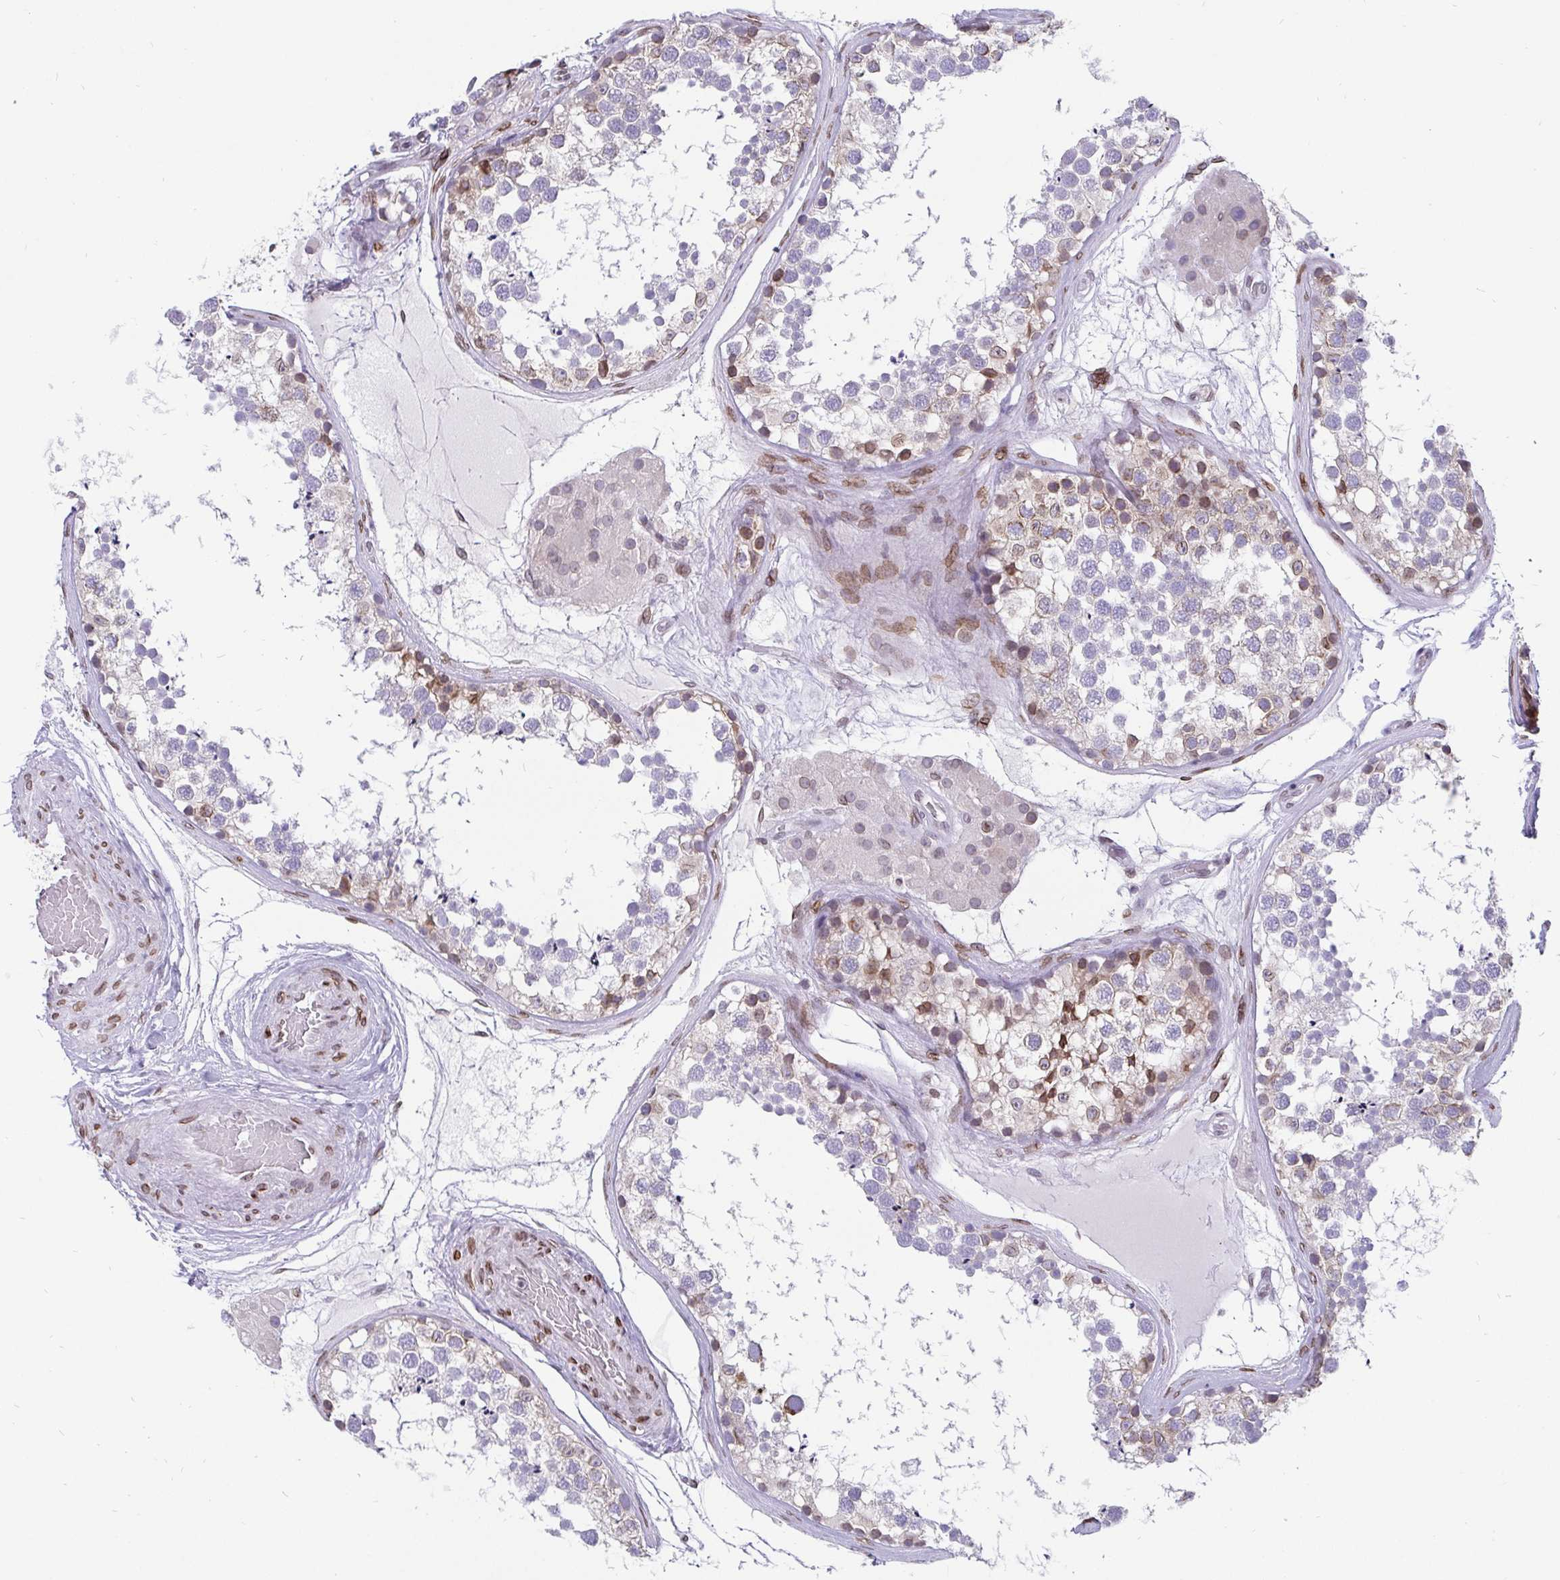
{"staining": {"intensity": "moderate", "quantity": "25%-75%", "location": "cytoplasmic/membranous,nuclear"}, "tissue": "testis", "cell_type": "Cells in seminiferous ducts", "image_type": "normal", "snomed": [{"axis": "morphology", "description": "Normal tissue, NOS"}, {"axis": "morphology", "description": "Seminoma, NOS"}, {"axis": "topography", "description": "Testis"}], "caption": "Immunohistochemistry (IHC) (DAB) staining of benign testis exhibits moderate cytoplasmic/membranous,nuclear protein expression in approximately 25%-75% of cells in seminiferous ducts.", "gene": "EMD", "patient": {"sex": "male", "age": 65}}